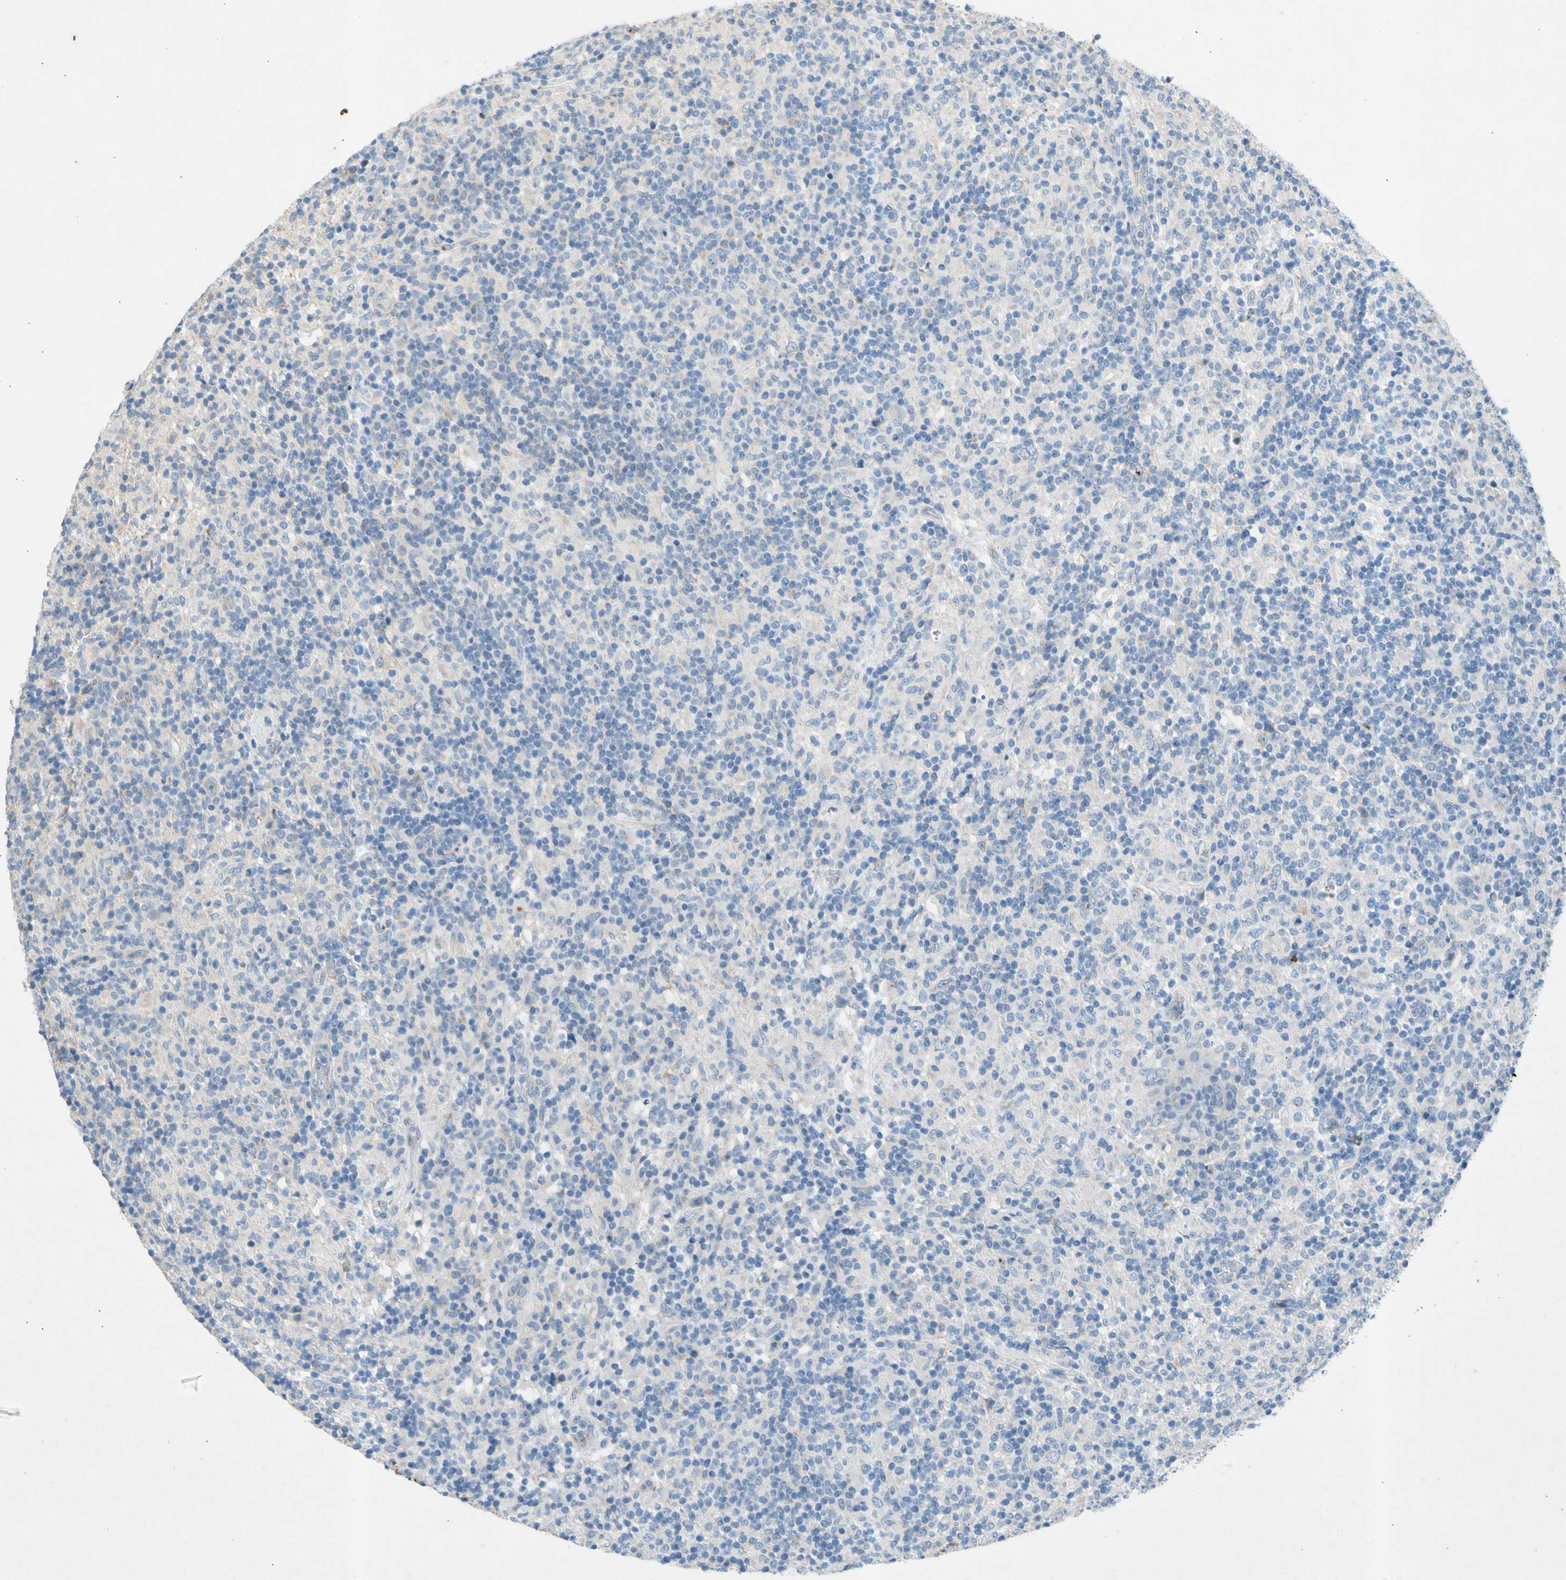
{"staining": {"intensity": "negative", "quantity": "none", "location": "none"}, "tissue": "lymphoma", "cell_type": "Tumor cells", "image_type": "cancer", "snomed": [{"axis": "morphology", "description": "Hodgkin's disease, NOS"}, {"axis": "topography", "description": "Lymph node"}], "caption": "Immunohistochemical staining of human lymphoma exhibits no significant expression in tumor cells.", "gene": "GASK1B", "patient": {"sex": "male", "age": 70}}